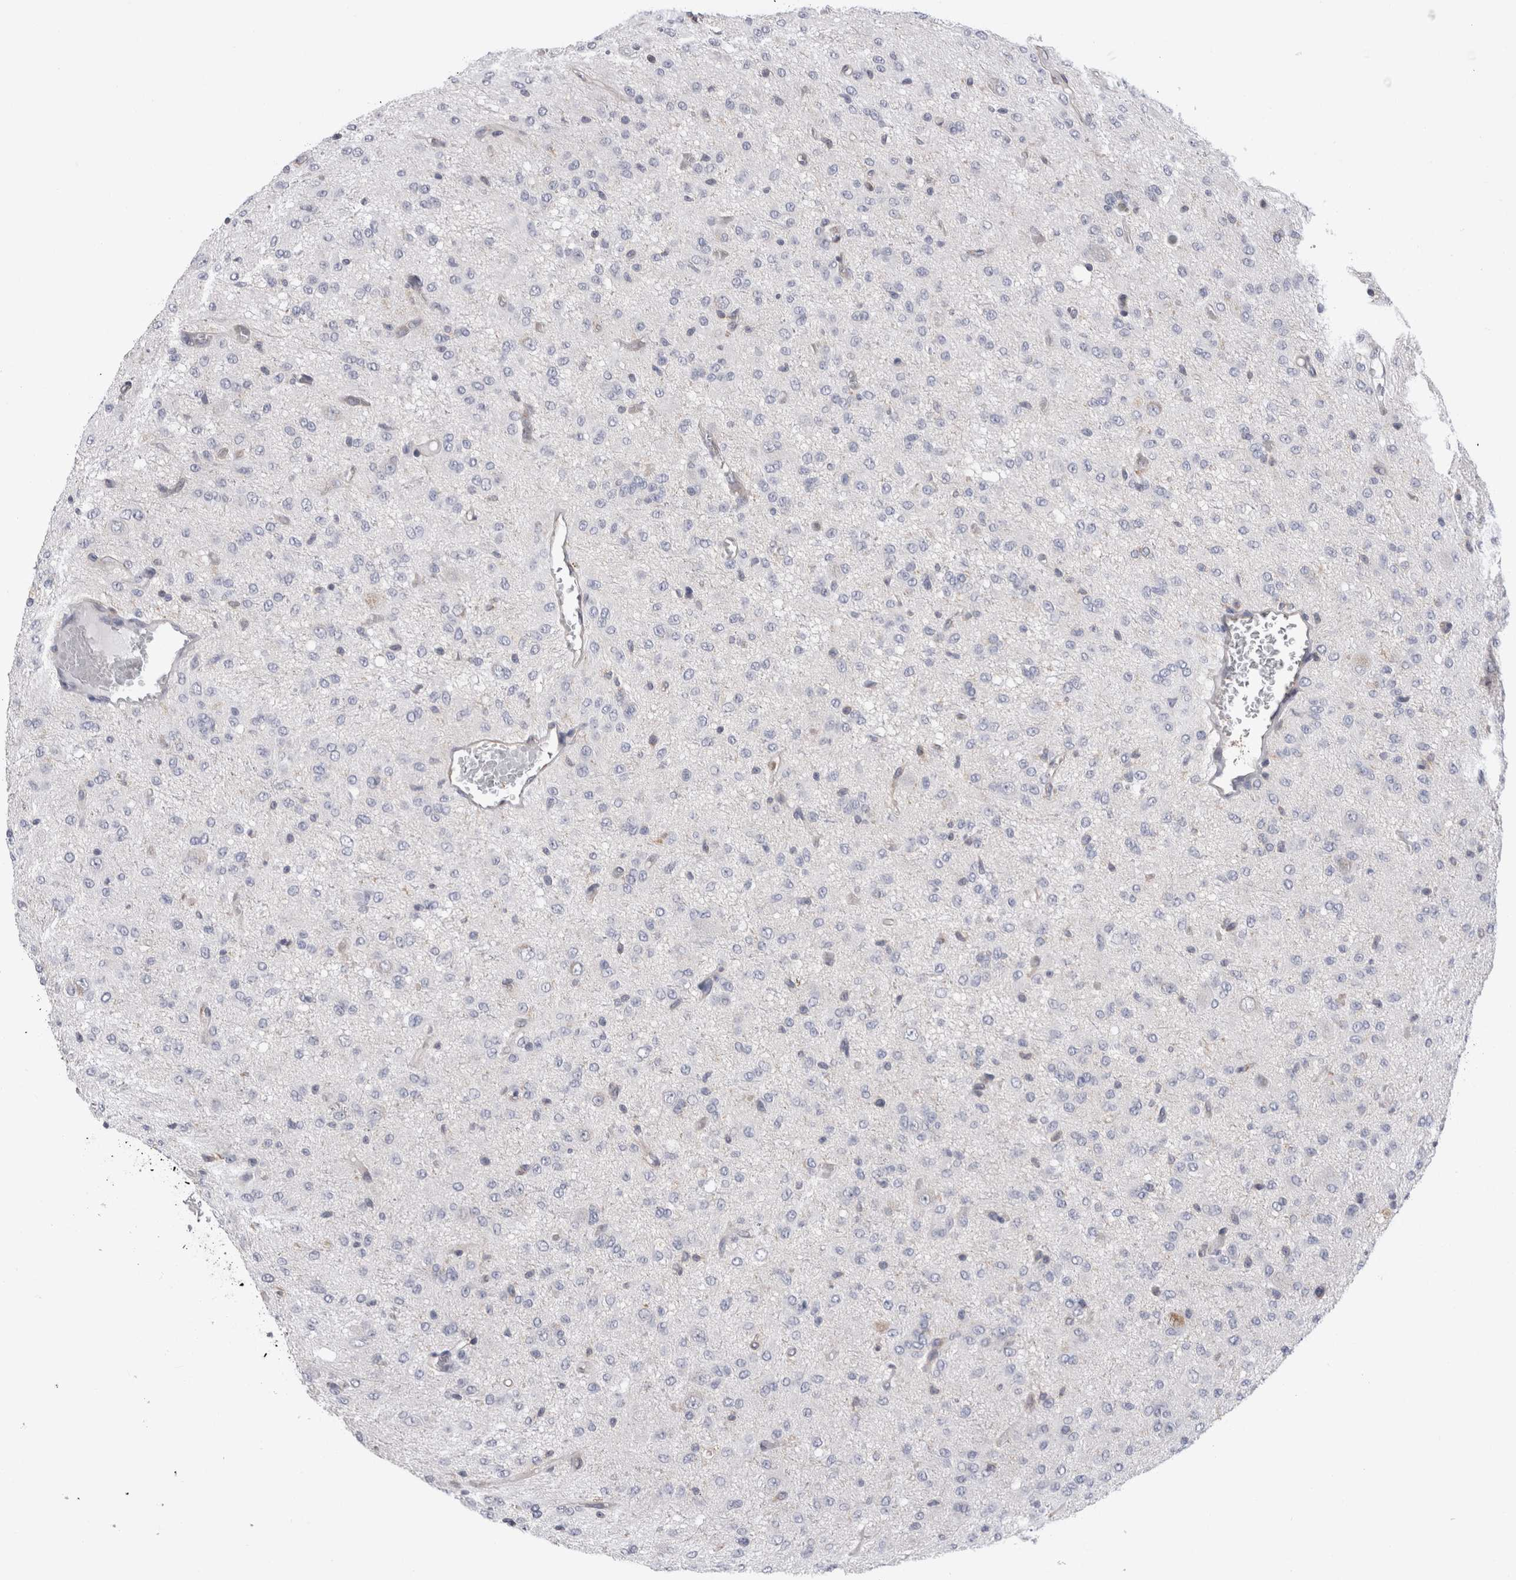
{"staining": {"intensity": "negative", "quantity": "none", "location": "none"}, "tissue": "glioma", "cell_type": "Tumor cells", "image_type": "cancer", "snomed": [{"axis": "morphology", "description": "Glioma, malignant, High grade"}, {"axis": "topography", "description": "Brain"}], "caption": "Tumor cells show no significant staining in glioma.", "gene": "RAB11FIP1", "patient": {"sex": "female", "age": 59}}